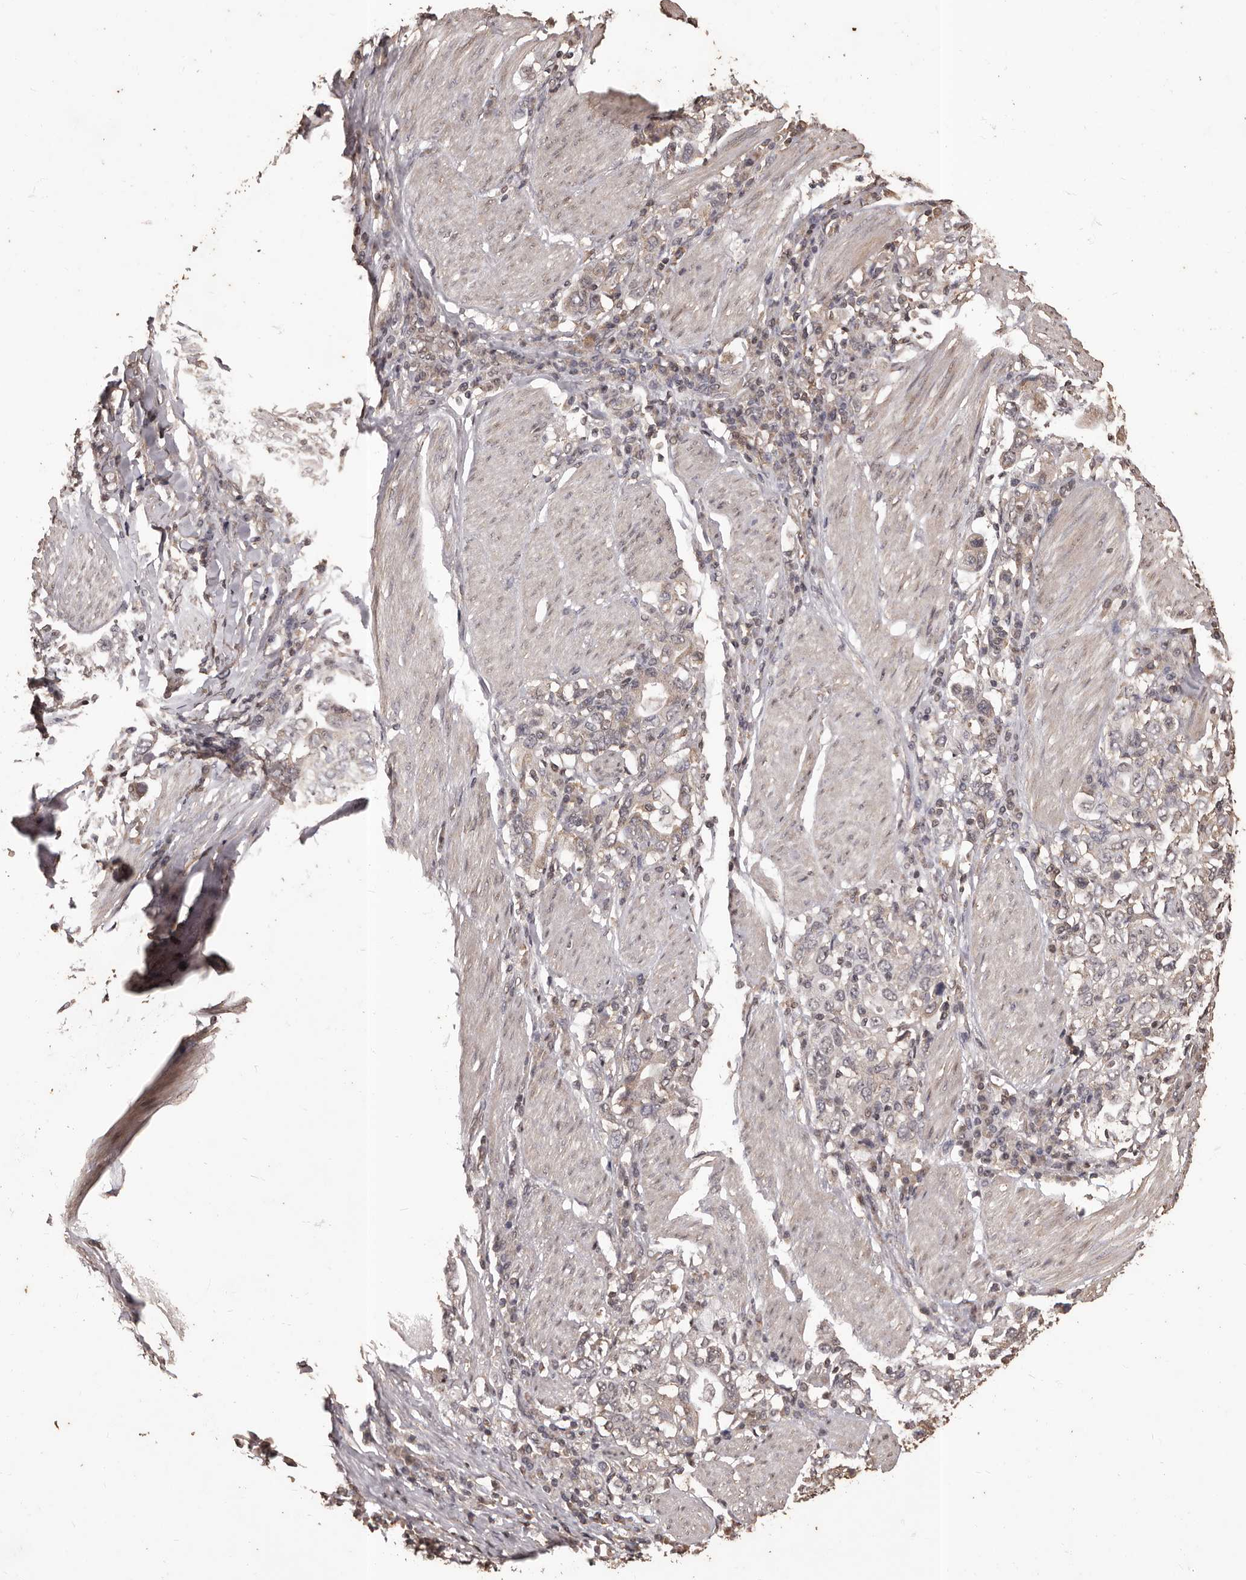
{"staining": {"intensity": "weak", "quantity": "<25%", "location": "nuclear"}, "tissue": "stomach cancer", "cell_type": "Tumor cells", "image_type": "cancer", "snomed": [{"axis": "morphology", "description": "Adenocarcinoma, NOS"}, {"axis": "topography", "description": "Stomach, upper"}], "caption": "Immunohistochemical staining of human stomach cancer reveals no significant positivity in tumor cells.", "gene": "NAV1", "patient": {"sex": "male", "age": 62}}